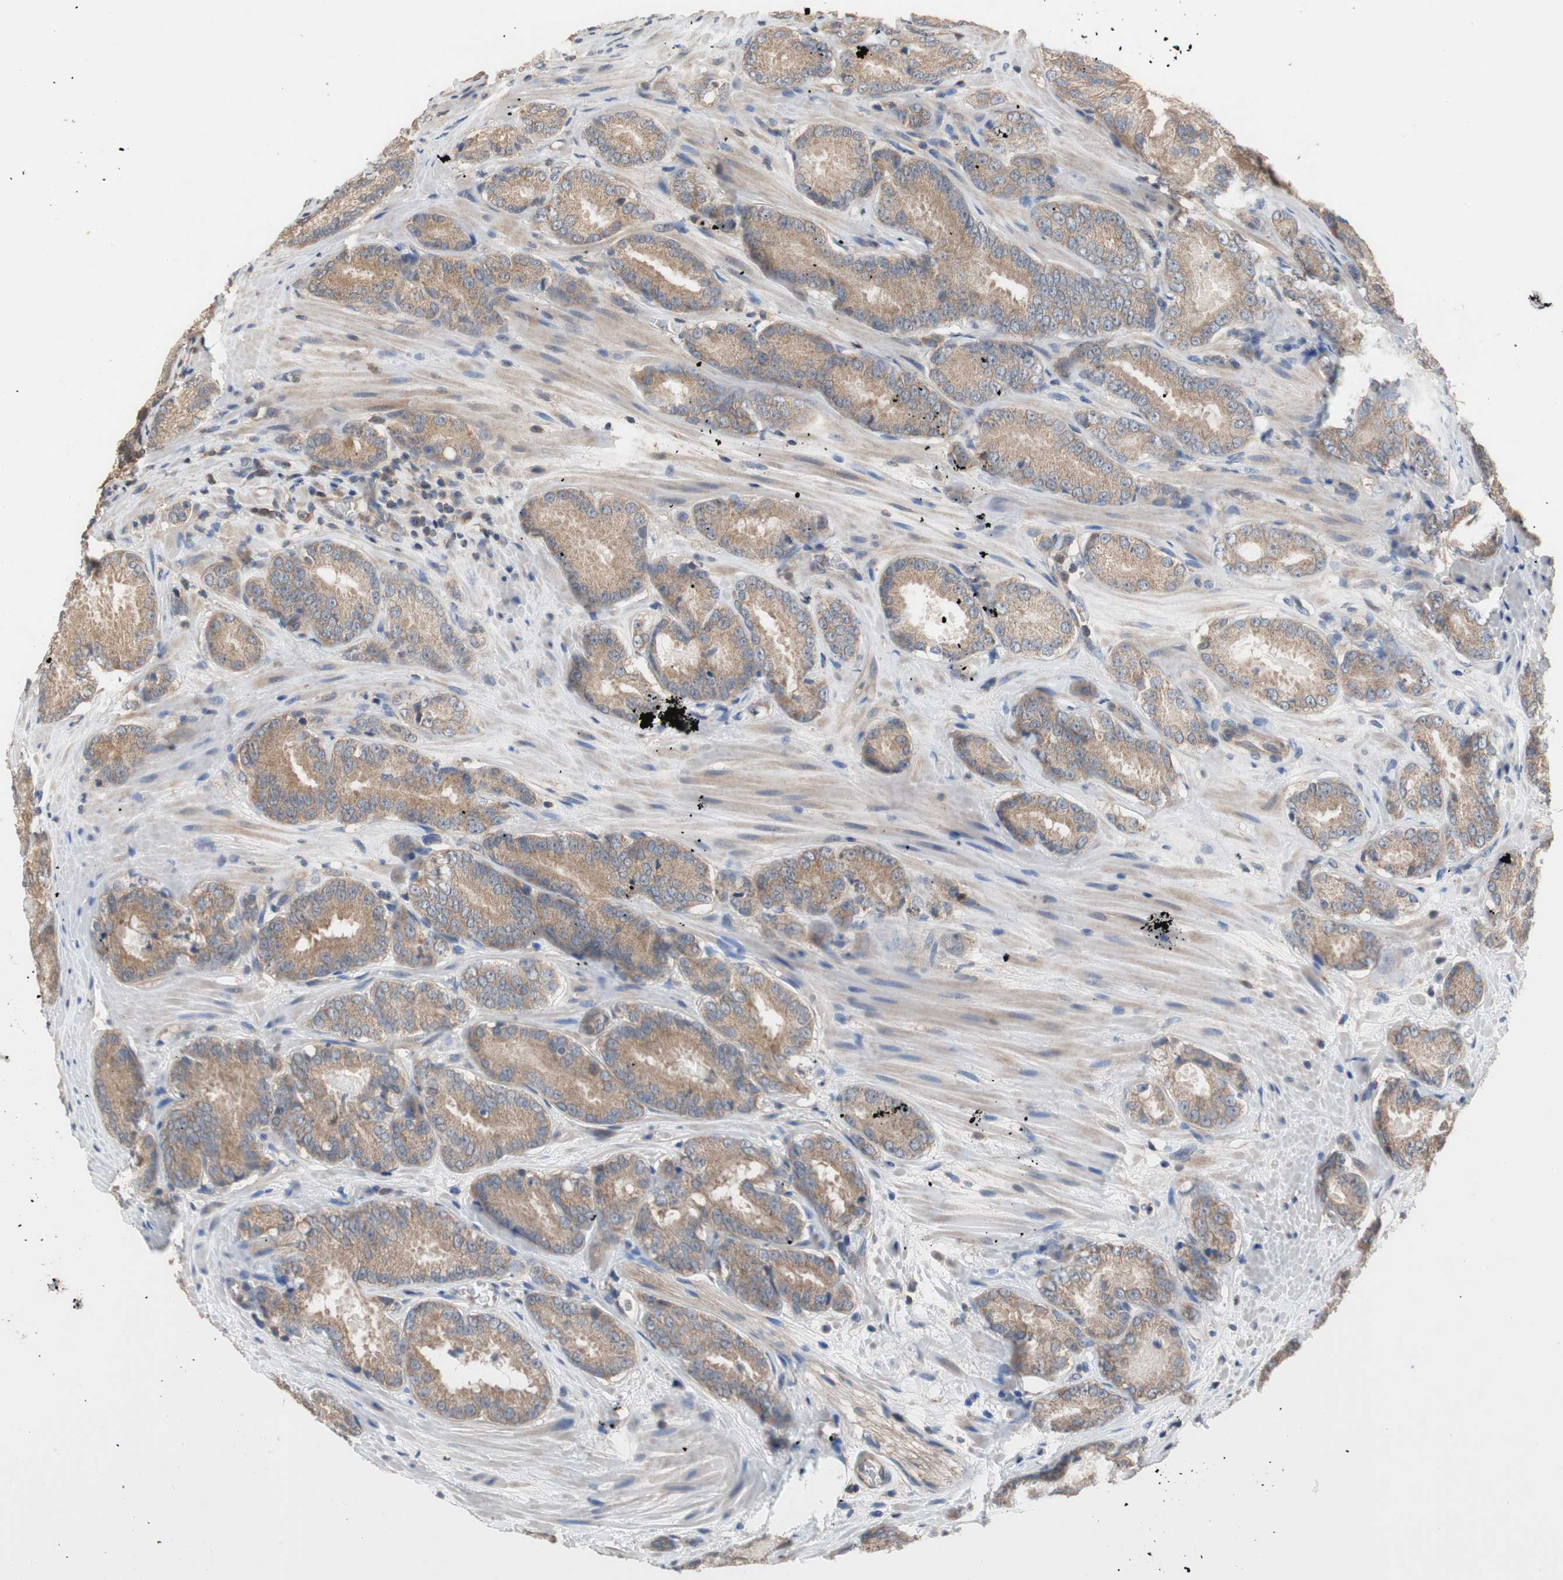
{"staining": {"intensity": "moderate", "quantity": ">75%", "location": "cytoplasmic/membranous"}, "tissue": "prostate cancer", "cell_type": "Tumor cells", "image_type": "cancer", "snomed": [{"axis": "morphology", "description": "Adenocarcinoma, High grade"}, {"axis": "topography", "description": "Prostate"}], "caption": "Human high-grade adenocarcinoma (prostate) stained with a protein marker exhibits moderate staining in tumor cells.", "gene": "MAP4K2", "patient": {"sex": "male", "age": 64}}